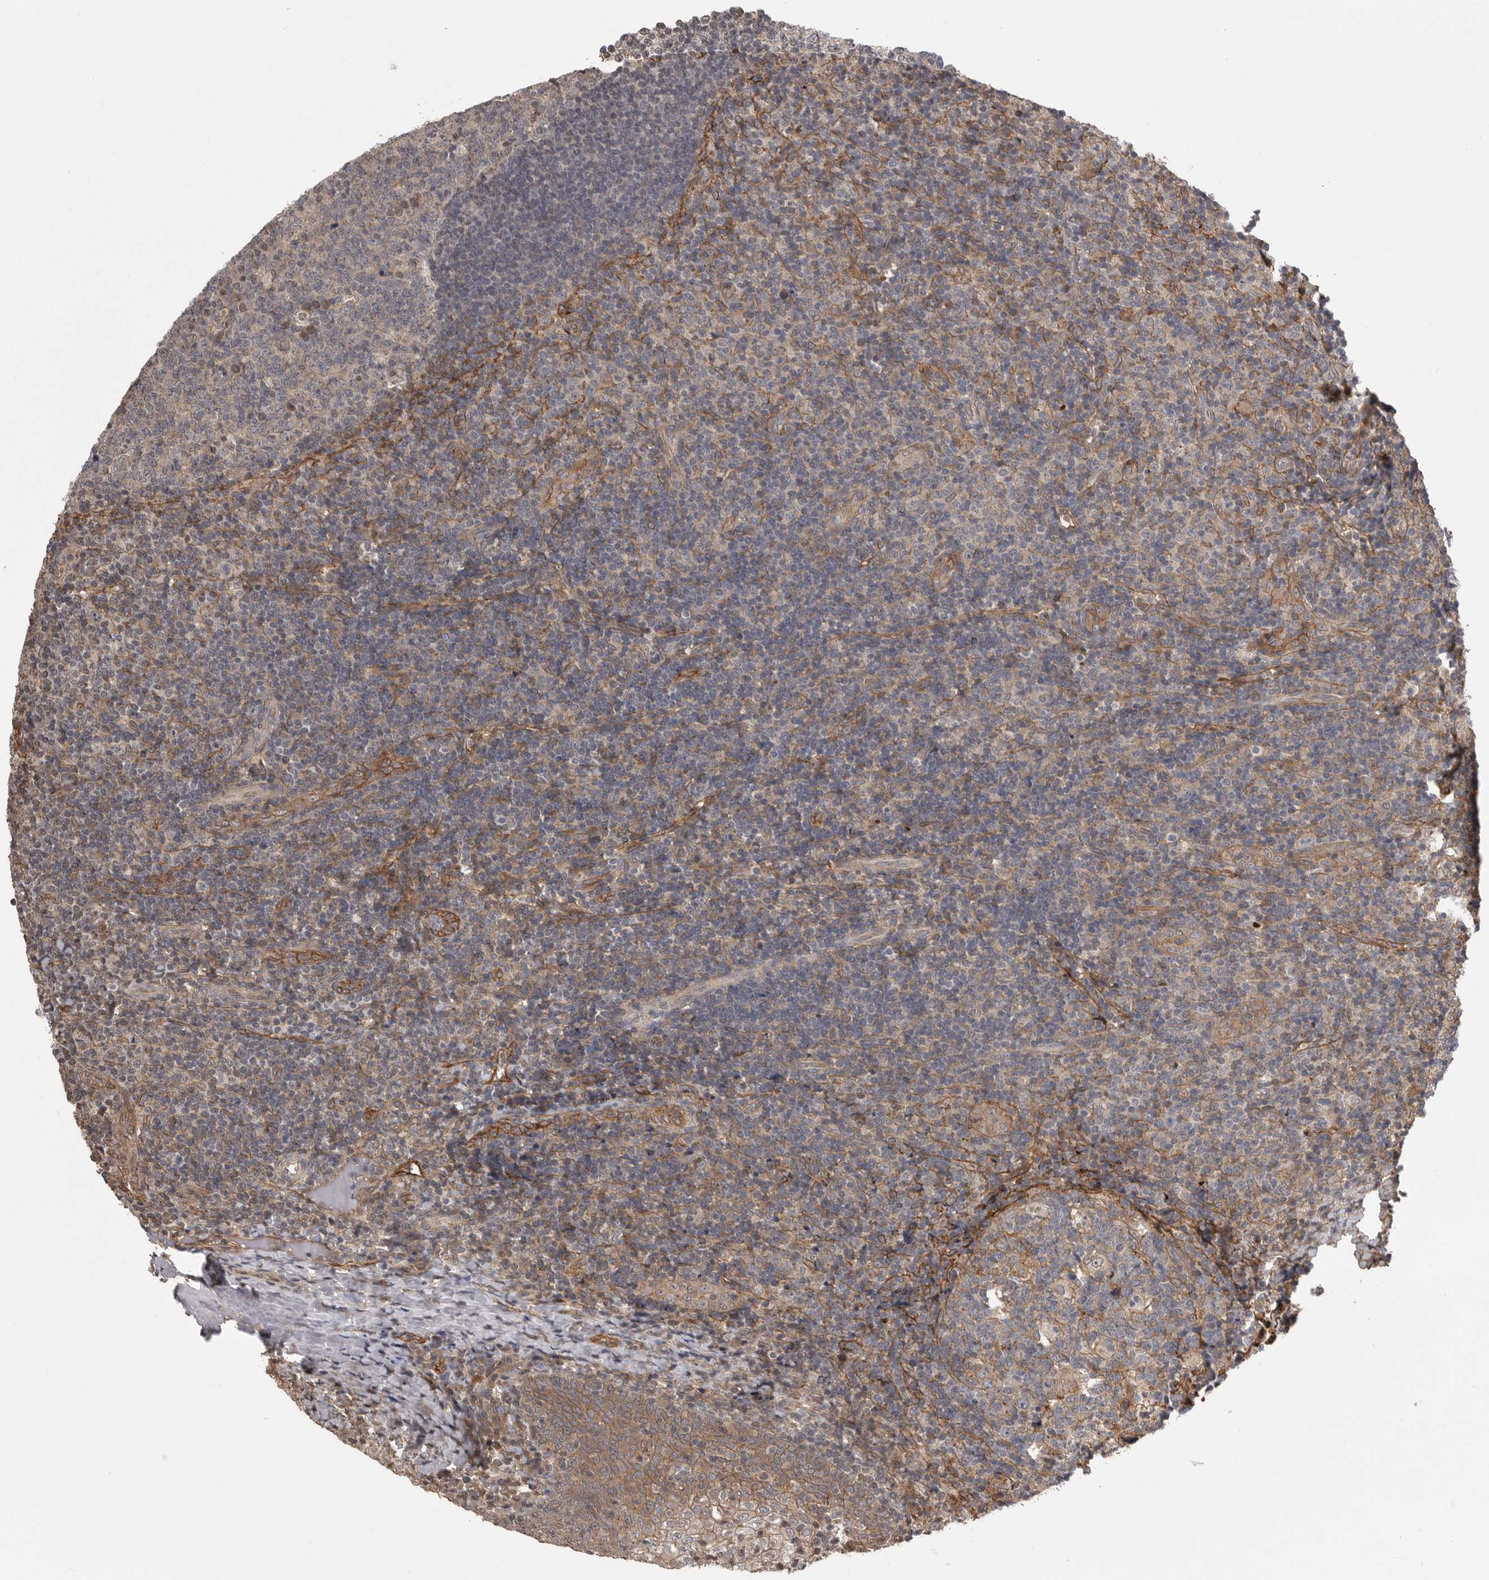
{"staining": {"intensity": "negative", "quantity": "none", "location": "none"}, "tissue": "tonsil", "cell_type": "Germinal center cells", "image_type": "normal", "snomed": [{"axis": "morphology", "description": "Normal tissue, NOS"}, {"axis": "topography", "description": "Tonsil"}], "caption": "Immunohistochemistry of unremarkable human tonsil shows no staining in germinal center cells.", "gene": "NECTIN1", "patient": {"sex": "female", "age": 19}}